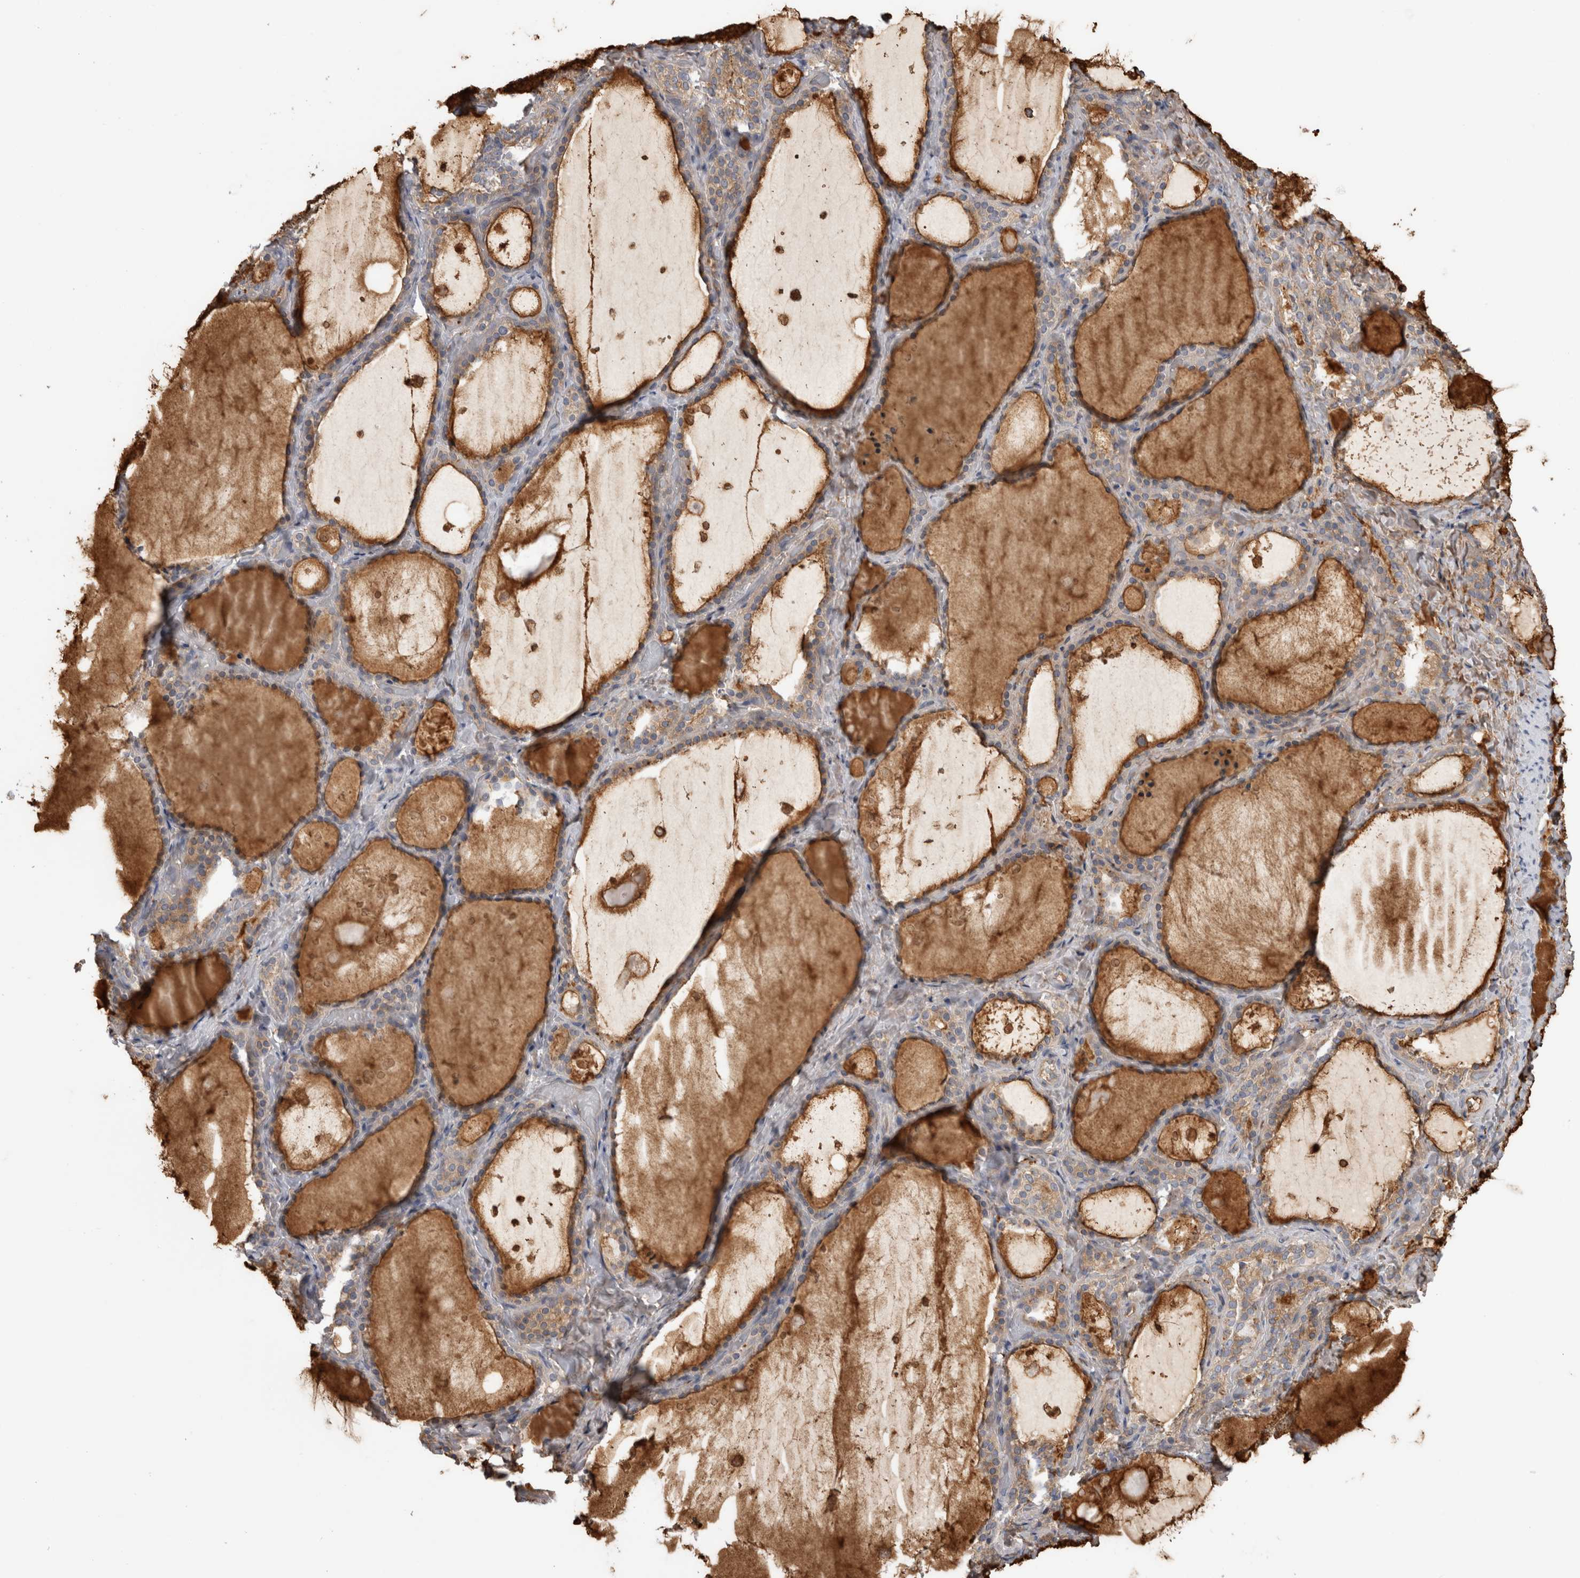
{"staining": {"intensity": "moderate", "quantity": ">75%", "location": "cytoplasmic/membranous"}, "tissue": "thyroid gland", "cell_type": "Glandular cells", "image_type": "normal", "snomed": [{"axis": "morphology", "description": "Normal tissue, NOS"}, {"axis": "topography", "description": "Thyroid gland"}], "caption": "Brown immunohistochemical staining in normal thyroid gland exhibits moderate cytoplasmic/membranous positivity in about >75% of glandular cells.", "gene": "TBCE", "patient": {"sex": "female", "age": 44}}